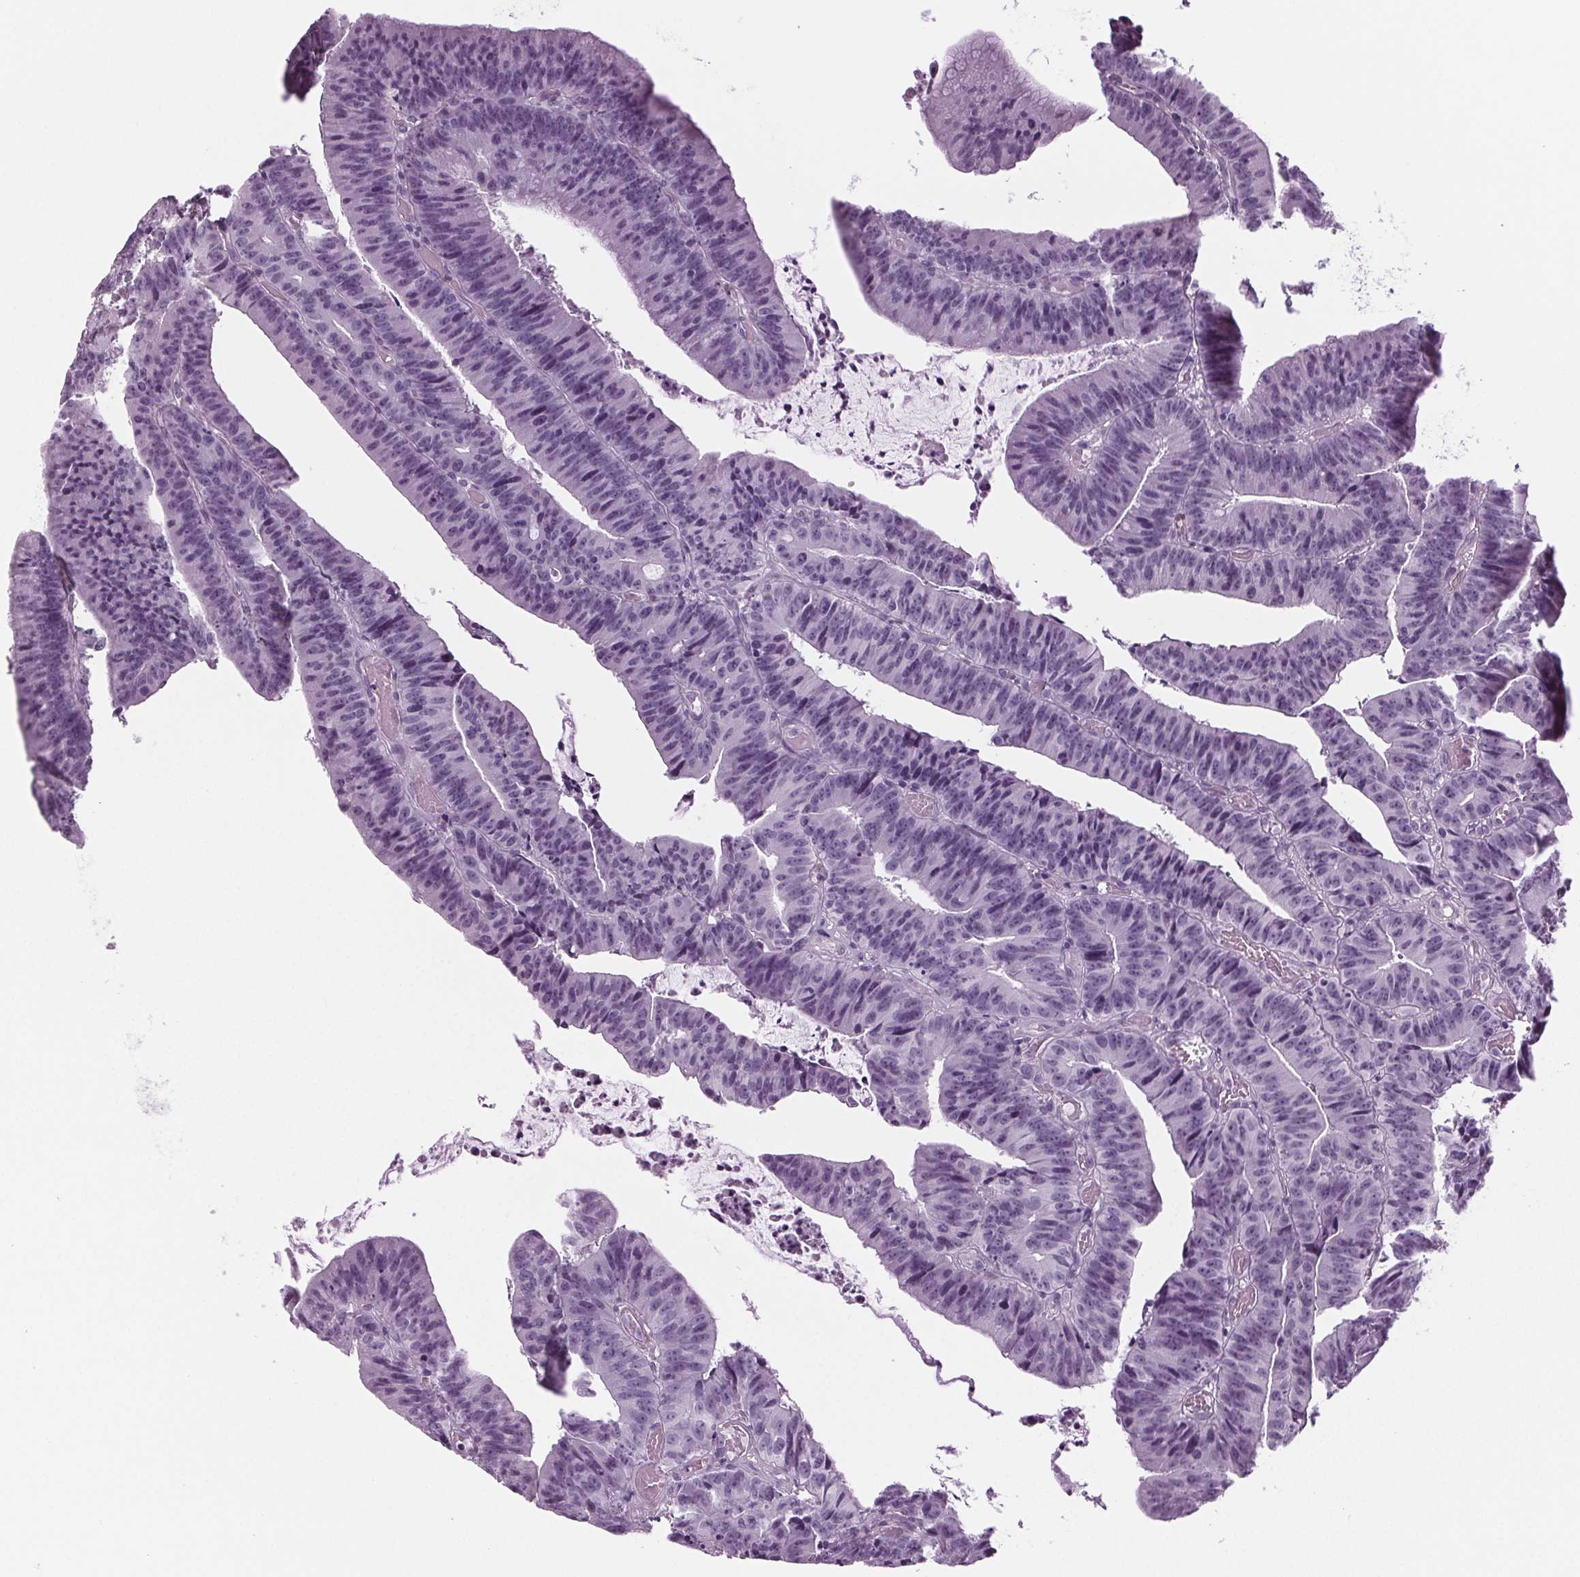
{"staining": {"intensity": "negative", "quantity": "none", "location": "none"}, "tissue": "colorectal cancer", "cell_type": "Tumor cells", "image_type": "cancer", "snomed": [{"axis": "morphology", "description": "Adenocarcinoma, NOS"}, {"axis": "topography", "description": "Colon"}], "caption": "Immunohistochemistry image of neoplastic tissue: human colorectal adenocarcinoma stained with DAB shows no significant protein staining in tumor cells.", "gene": "BHLHE22", "patient": {"sex": "female", "age": 78}}